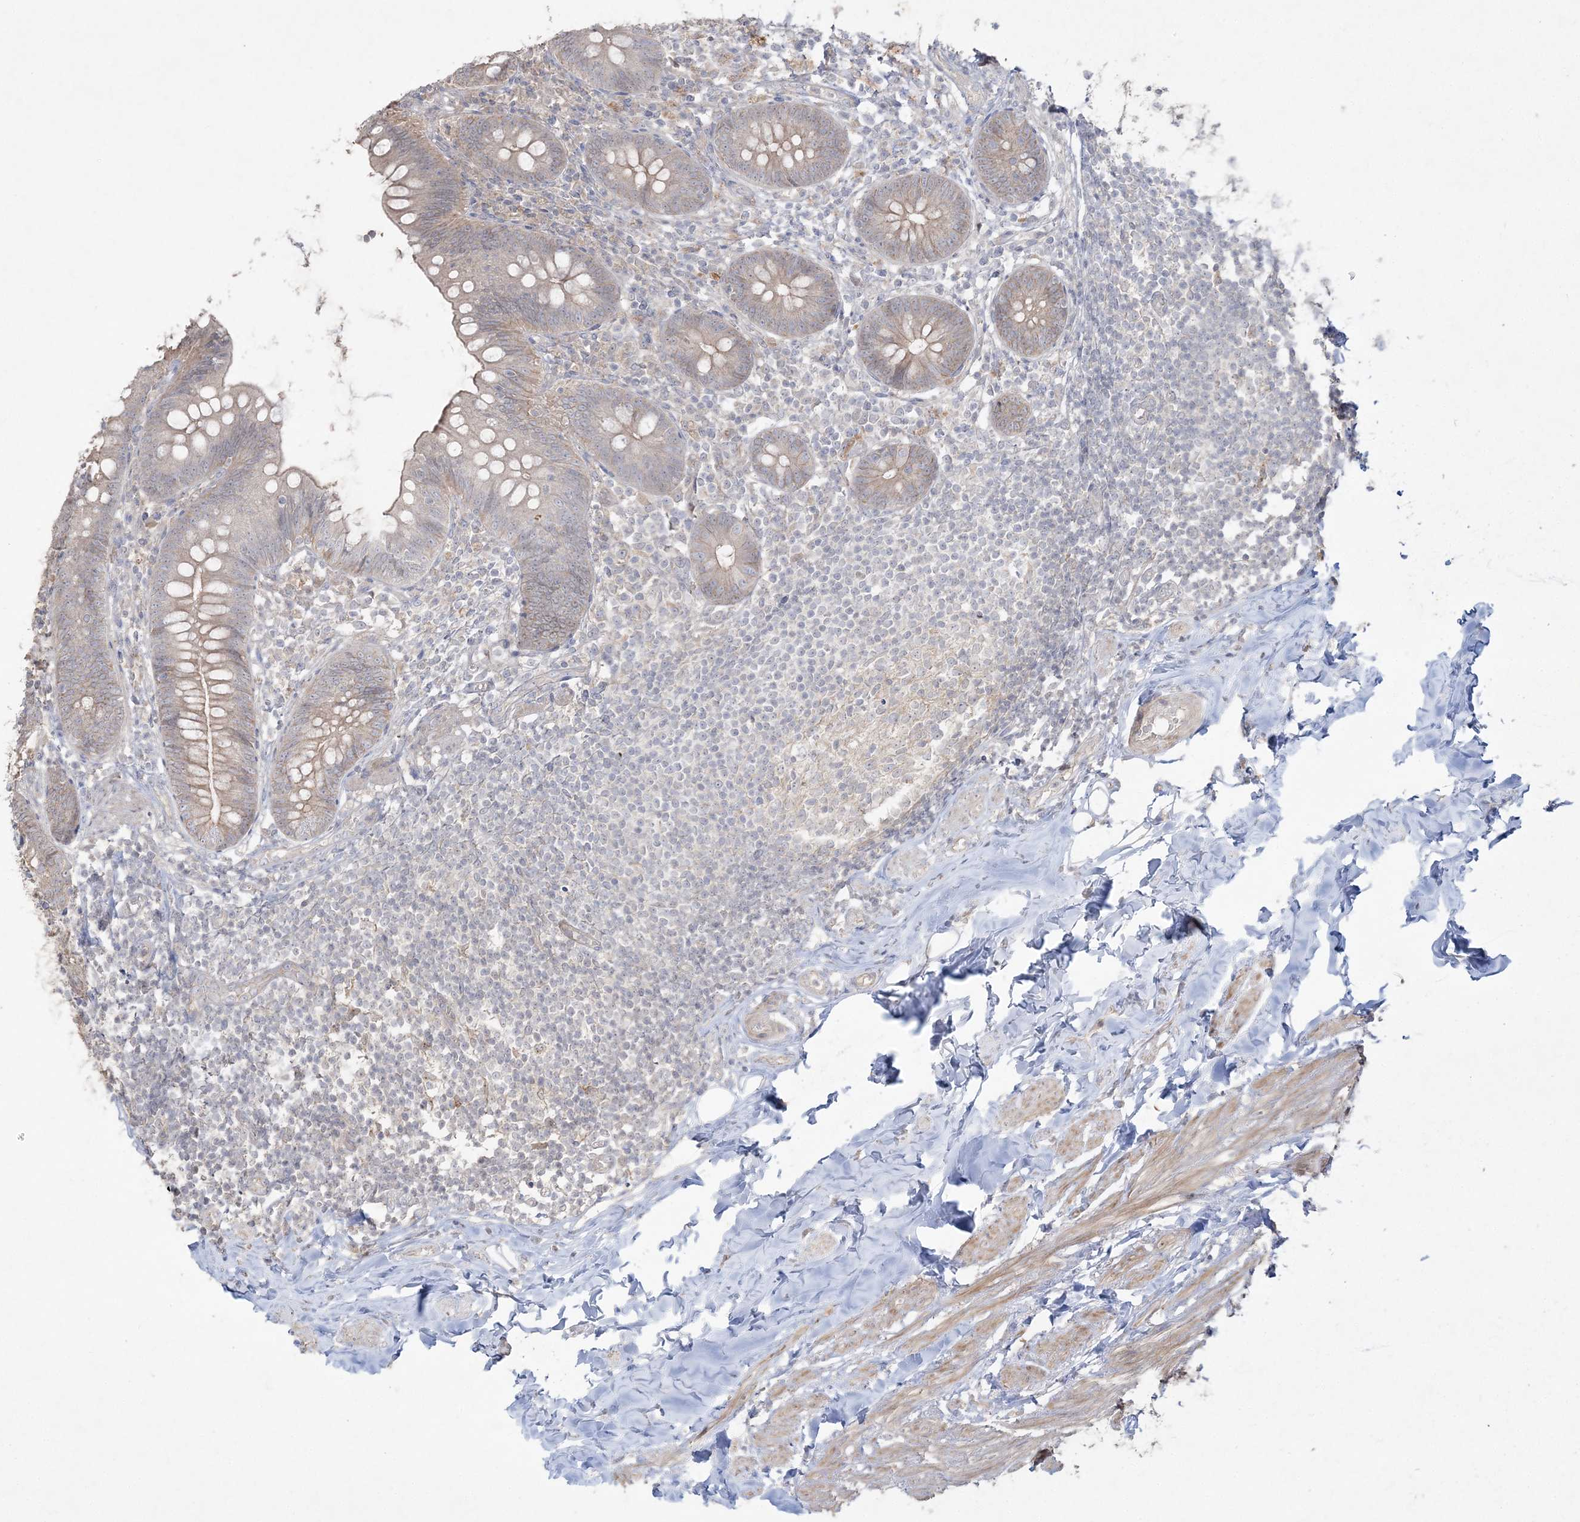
{"staining": {"intensity": "weak", "quantity": ">75%", "location": "cytoplasmic/membranous"}, "tissue": "appendix", "cell_type": "Glandular cells", "image_type": "normal", "snomed": [{"axis": "morphology", "description": "Normal tissue, NOS"}, {"axis": "topography", "description": "Appendix"}], "caption": "High-magnification brightfield microscopy of normal appendix stained with DAB (3,3'-diaminobenzidine) (brown) and counterstained with hematoxylin (blue). glandular cells exhibit weak cytoplasmic/membranous expression is appreciated in approximately>75% of cells.", "gene": "SH3BP4", "patient": {"sex": "female", "age": 62}}